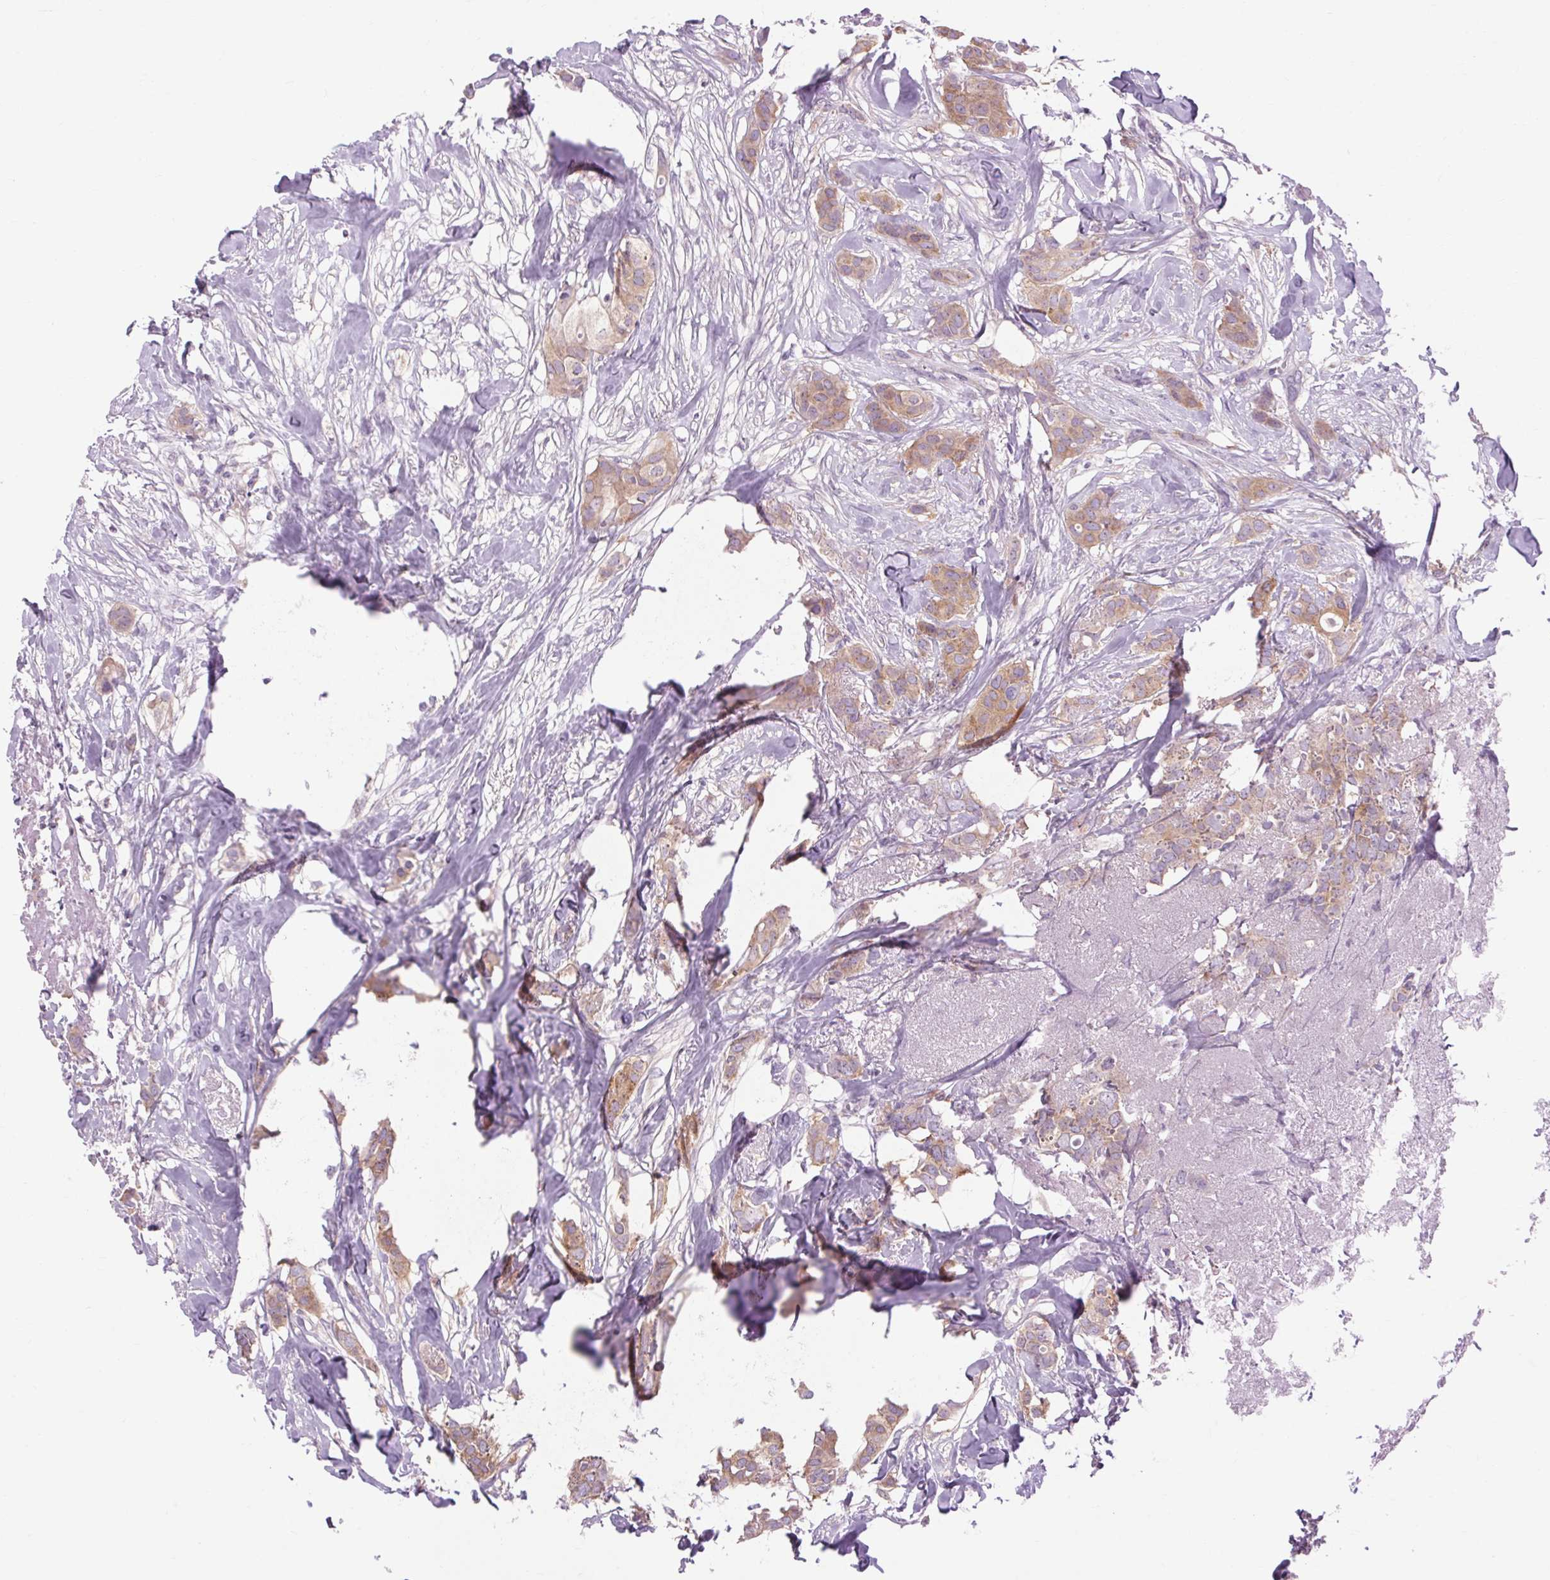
{"staining": {"intensity": "weak", "quantity": ">75%", "location": "cytoplasmic/membranous"}, "tissue": "breast cancer", "cell_type": "Tumor cells", "image_type": "cancer", "snomed": [{"axis": "morphology", "description": "Duct carcinoma"}, {"axis": "topography", "description": "Breast"}], "caption": "A histopathology image of breast cancer stained for a protein shows weak cytoplasmic/membranous brown staining in tumor cells.", "gene": "SOWAHC", "patient": {"sex": "female", "age": 62}}